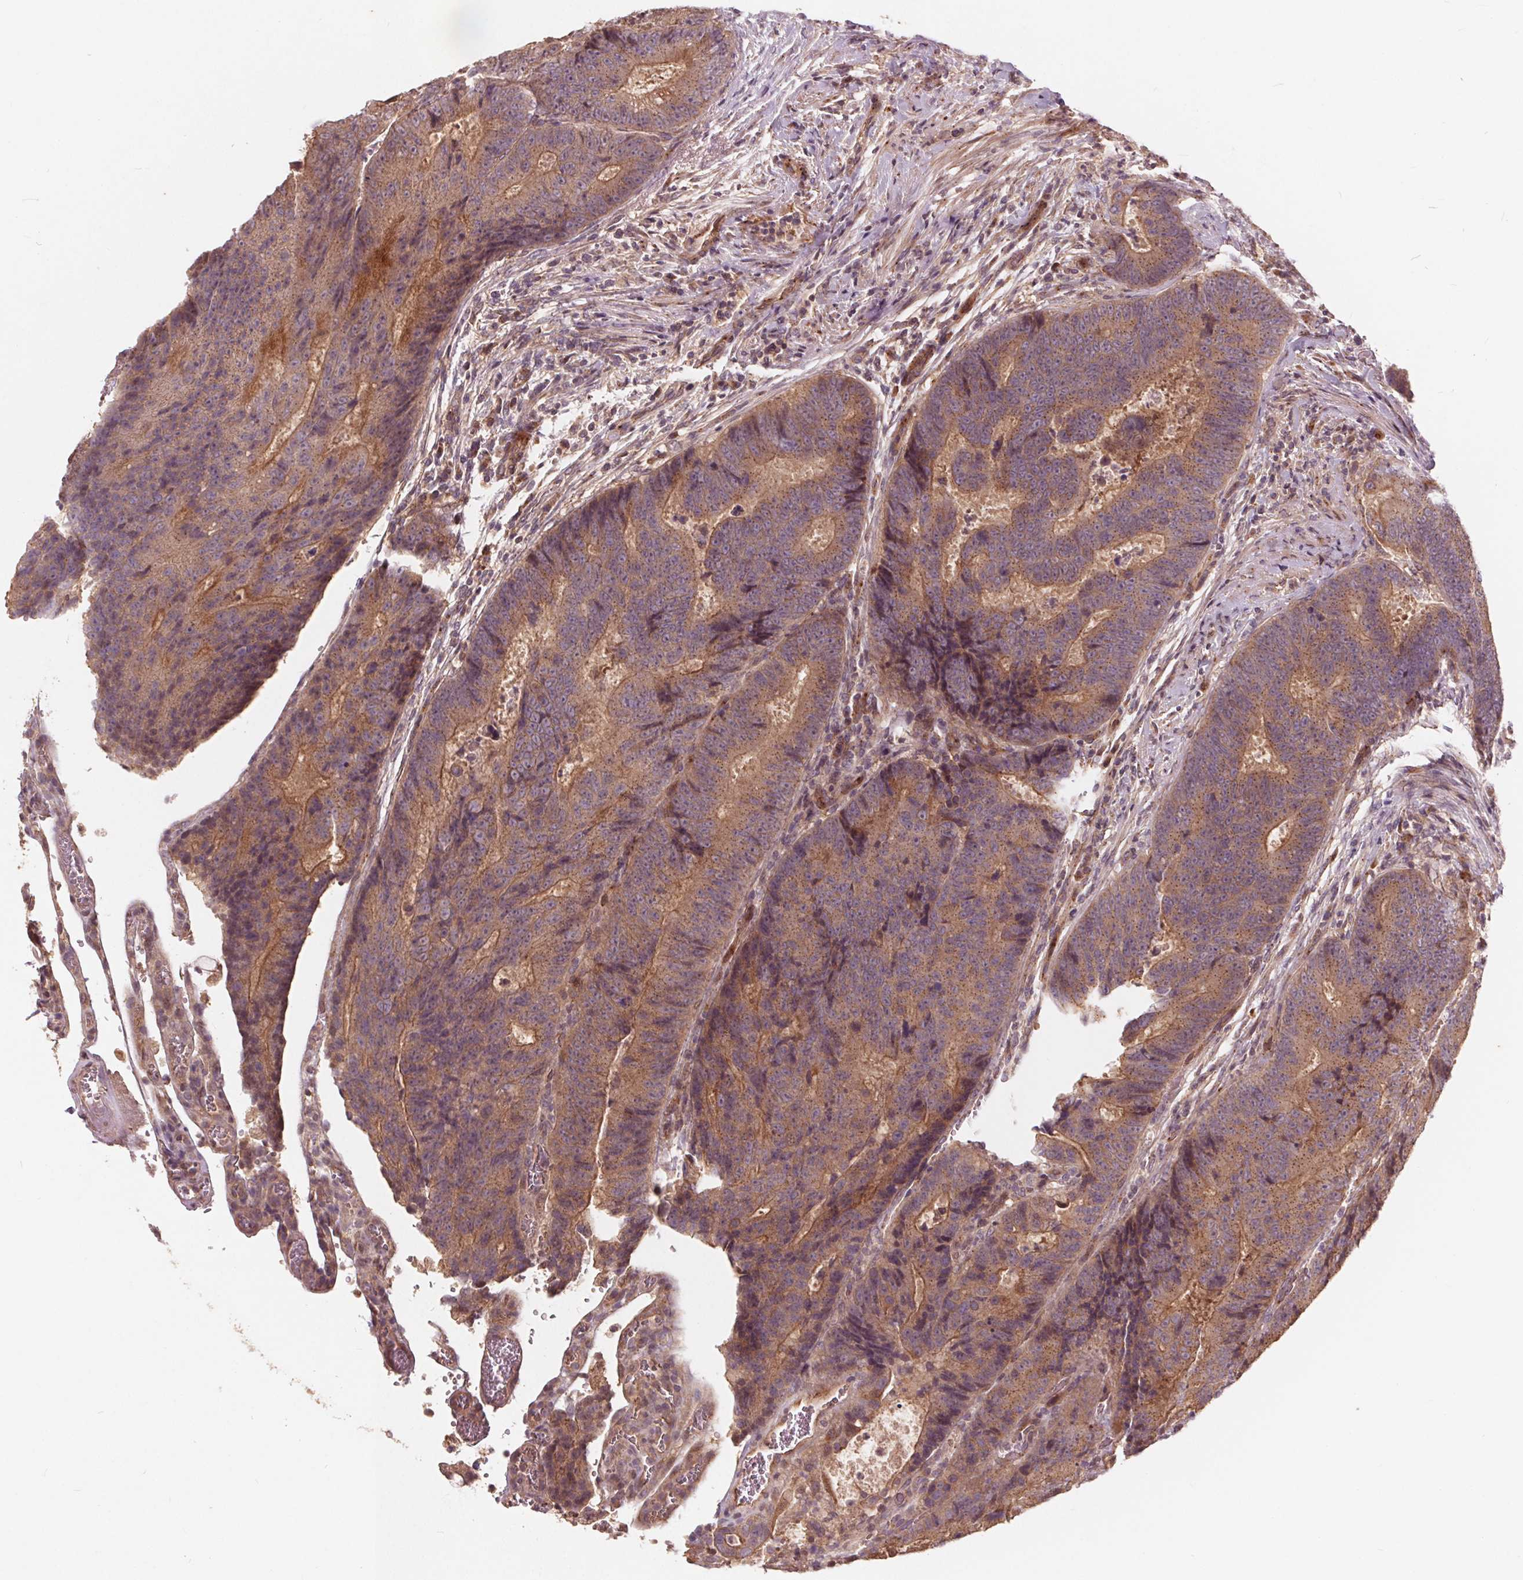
{"staining": {"intensity": "weak", "quantity": "25%-75%", "location": "cytoplasmic/membranous"}, "tissue": "colorectal cancer", "cell_type": "Tumor cells", "image_type": "cancer", "snomed": [{"axis": "morphology", "description": "Adenocarcinoma, NOS"}, {"axis": "topography", "description": "Colon"}], "caption": "A high-resolution micrograph shows immunohistochemistry staining of colorectal cancer, which displays weak cytoplasmic/membranous positivity in about 25%-75% of tumor cells.", "gene": "CSNK1G2", "patient": {"sex": "female", "age": 48}}